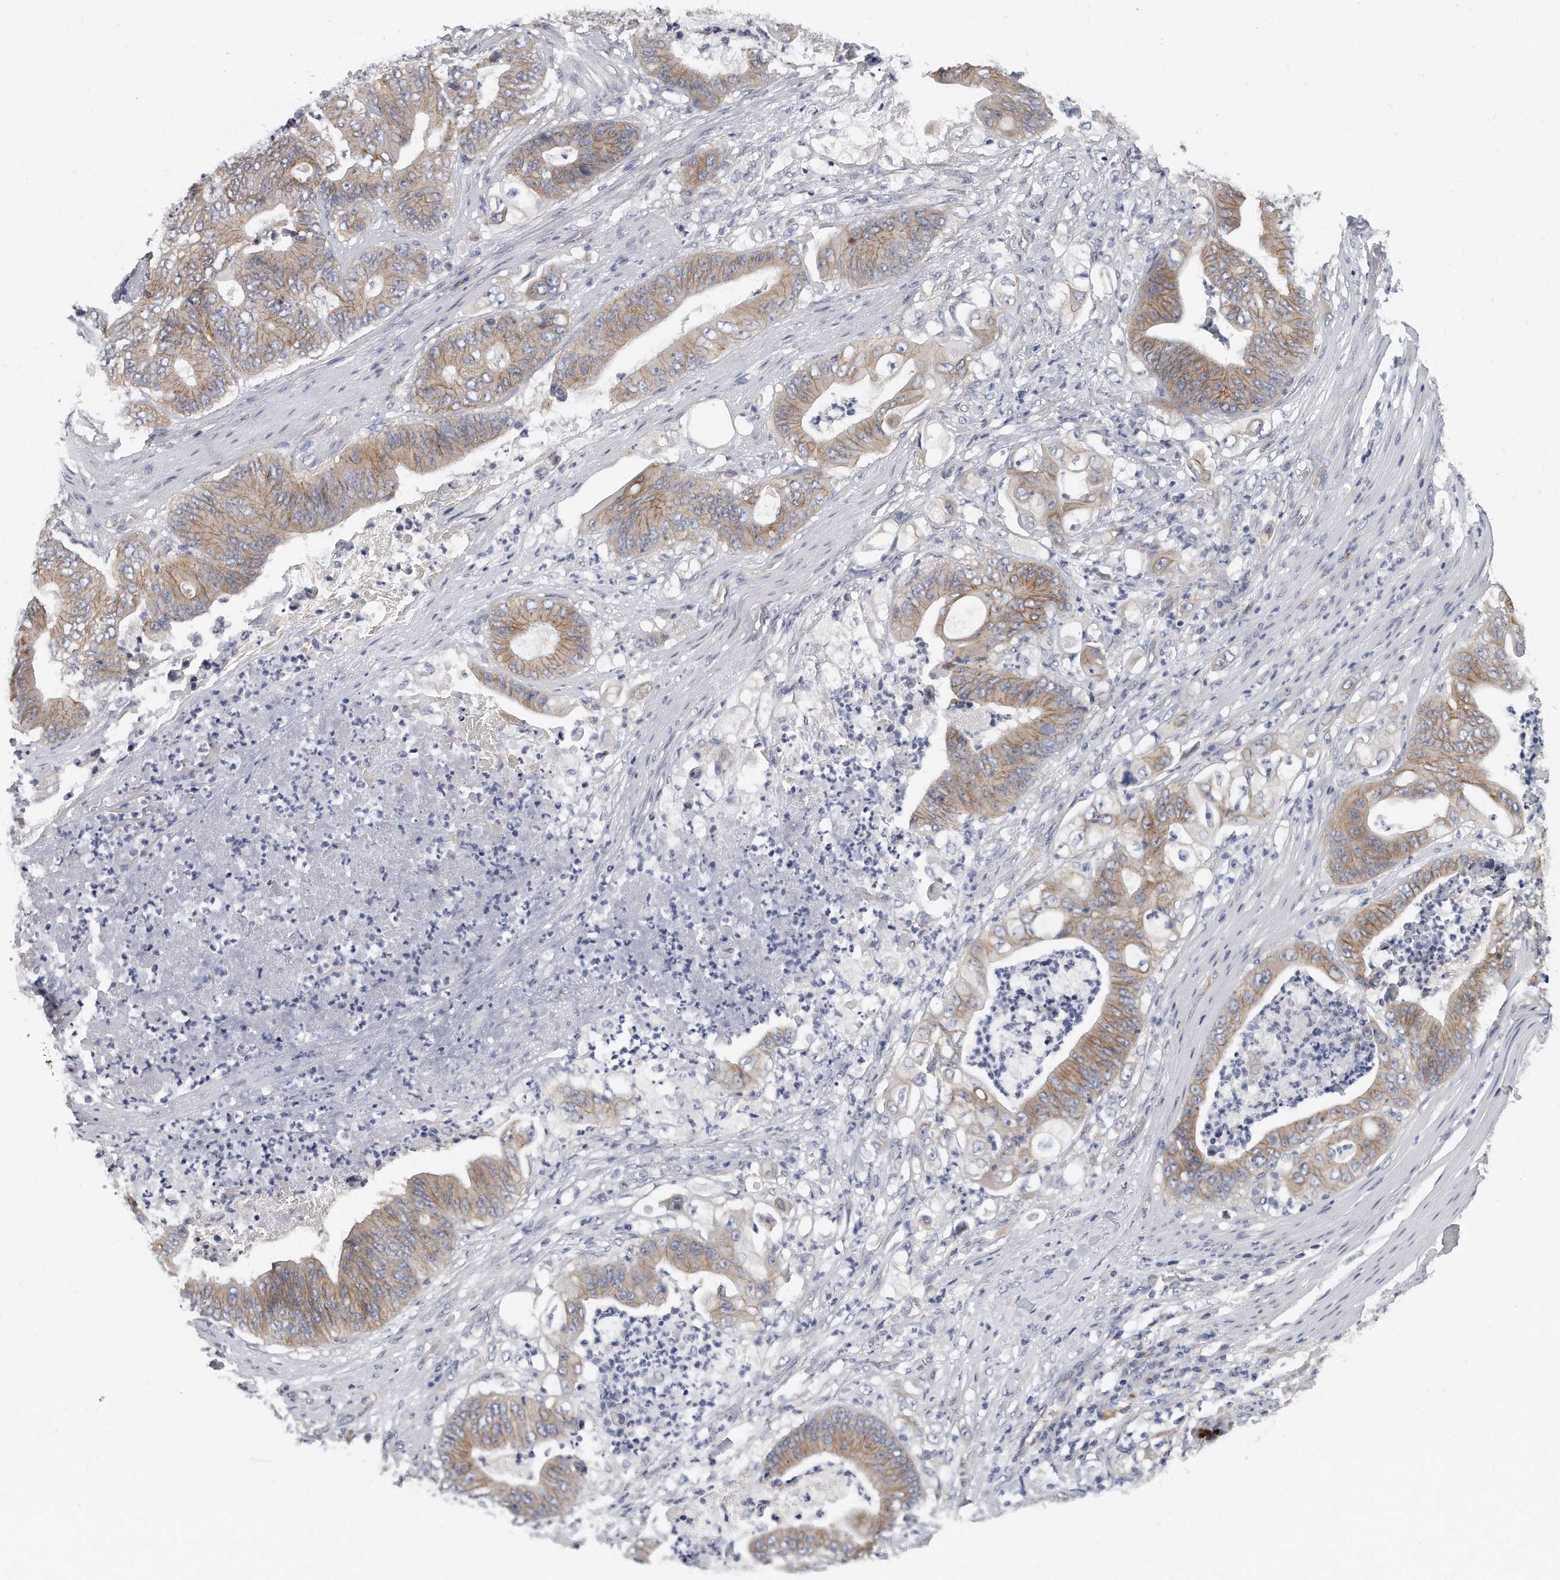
{"staining": {"intensity": "weak", "quantity": ">75%", "location": "cytoplasmic/membranous"}, "tissue": "stomach cancer", "cell_type": "Tumor cells", "image_type": "cancer", "snomed": [{"axis": "morphology", "description": "Adenocarcinoma, NOS"}, {"axis": "topography", "description": "Stomach"}], "caption": "Stomach cancer (adenocarcinoma) was stained to show a protein in brown. There is low levels of weak cytoplasmic/membranous expression in about >75% of tumor cells.", "gene": "PLEKHA6", "patient": {"sex": "female", "age": 73}}